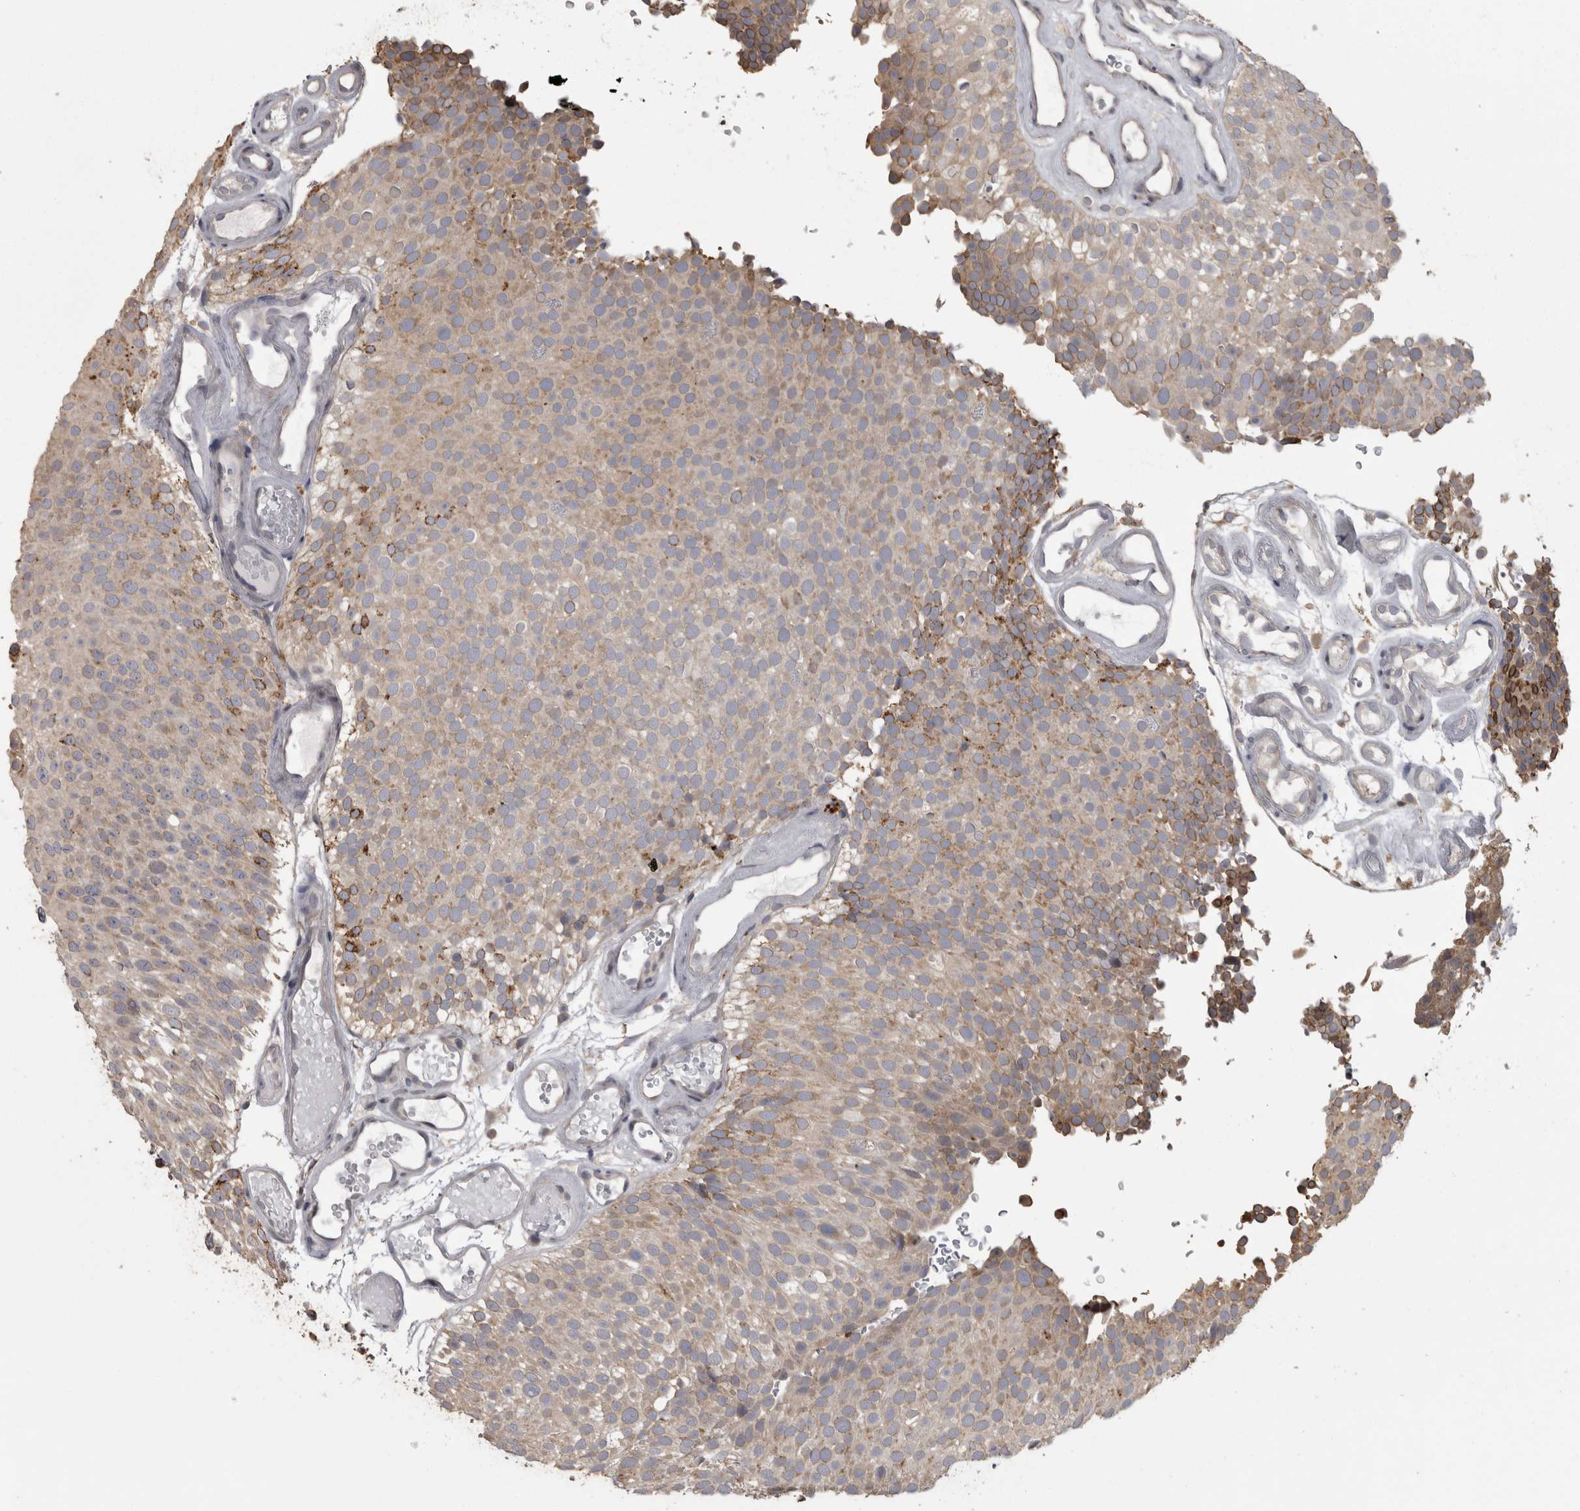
{"staining": {"intensity": "weak", "quantity": ">75%", "location": "cytoplasmic/membranous"}, "tissue": "urothelial cancer", "cell_type": "Tumor cells", "image_type": "cancer", "snomed": [{"axis": "morphology", "description": "Urothelial carcinoma, Low grade"}, {"axis": "topography", "description": "Urinary bladder"}], "caption": "Urothelial cancer was stained to show a protein in brown. There is low levels of weak cytoplasmic/membranous expression in approximately >75% of tumor cells.", "gene": "RAB29", "patient": {"sex": "male", "age": 78}}